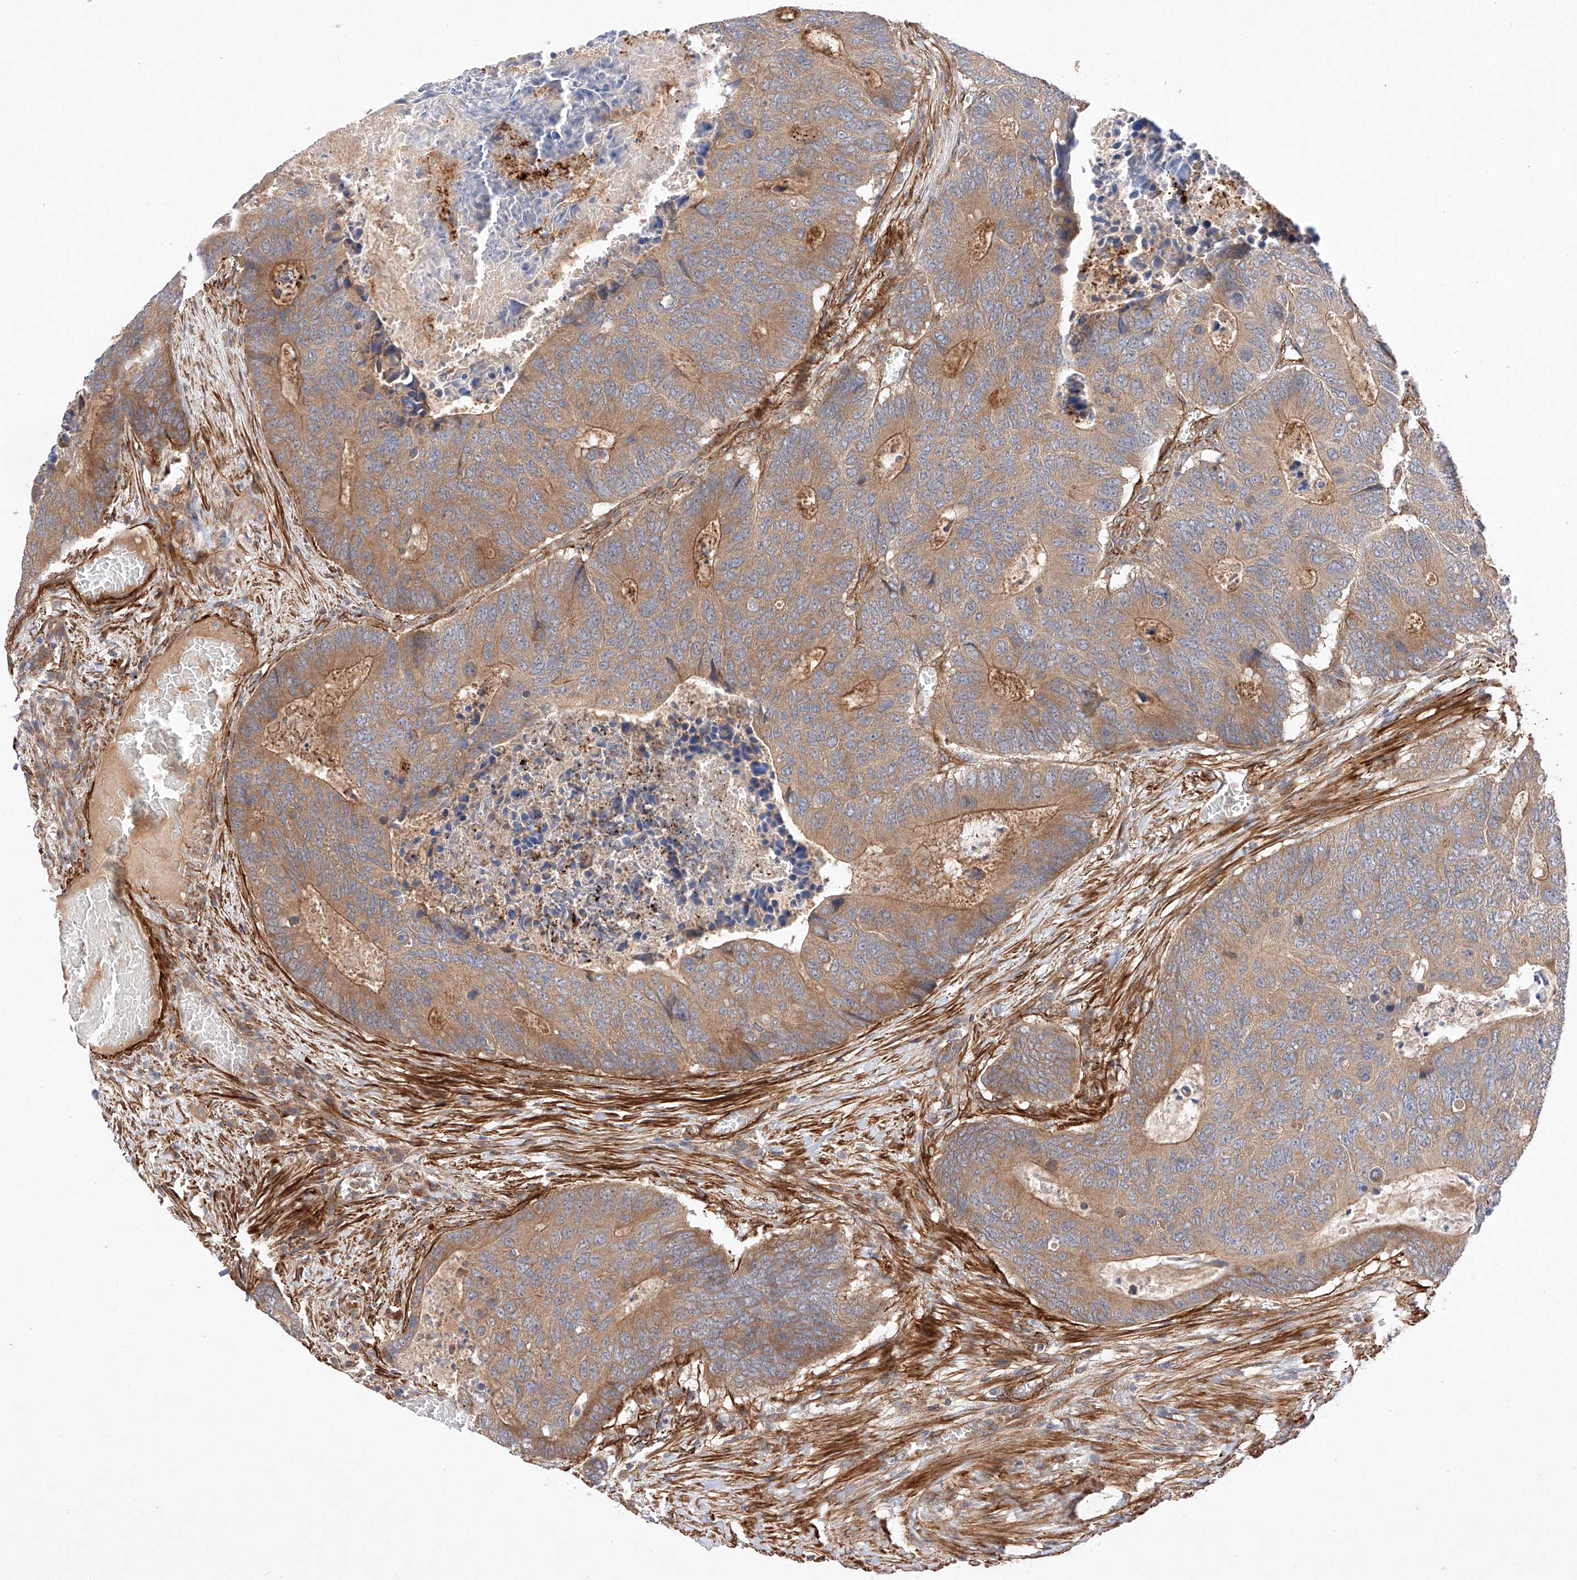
{"staining": {"intensity": "moderate", "quantity": ">75%", "location": "cytoplasmic/membranous"}, "tissue": "colorectal cancer", "cell_type": "Tumor cells", "image_type": "cancer", "snomed": [{"axis": "morphology", "description": "Adenocarcinoma, NOS"}, {"axis": "topography", "description": "Colon"}], "caption": "Protein expression analysis of colorectal cancer shows moderate cytoplasmic/membranous positivity in approximately >75% of tumor cells.", "gene": "RAB23", "patient": {"sex": "male", "age": 87}}